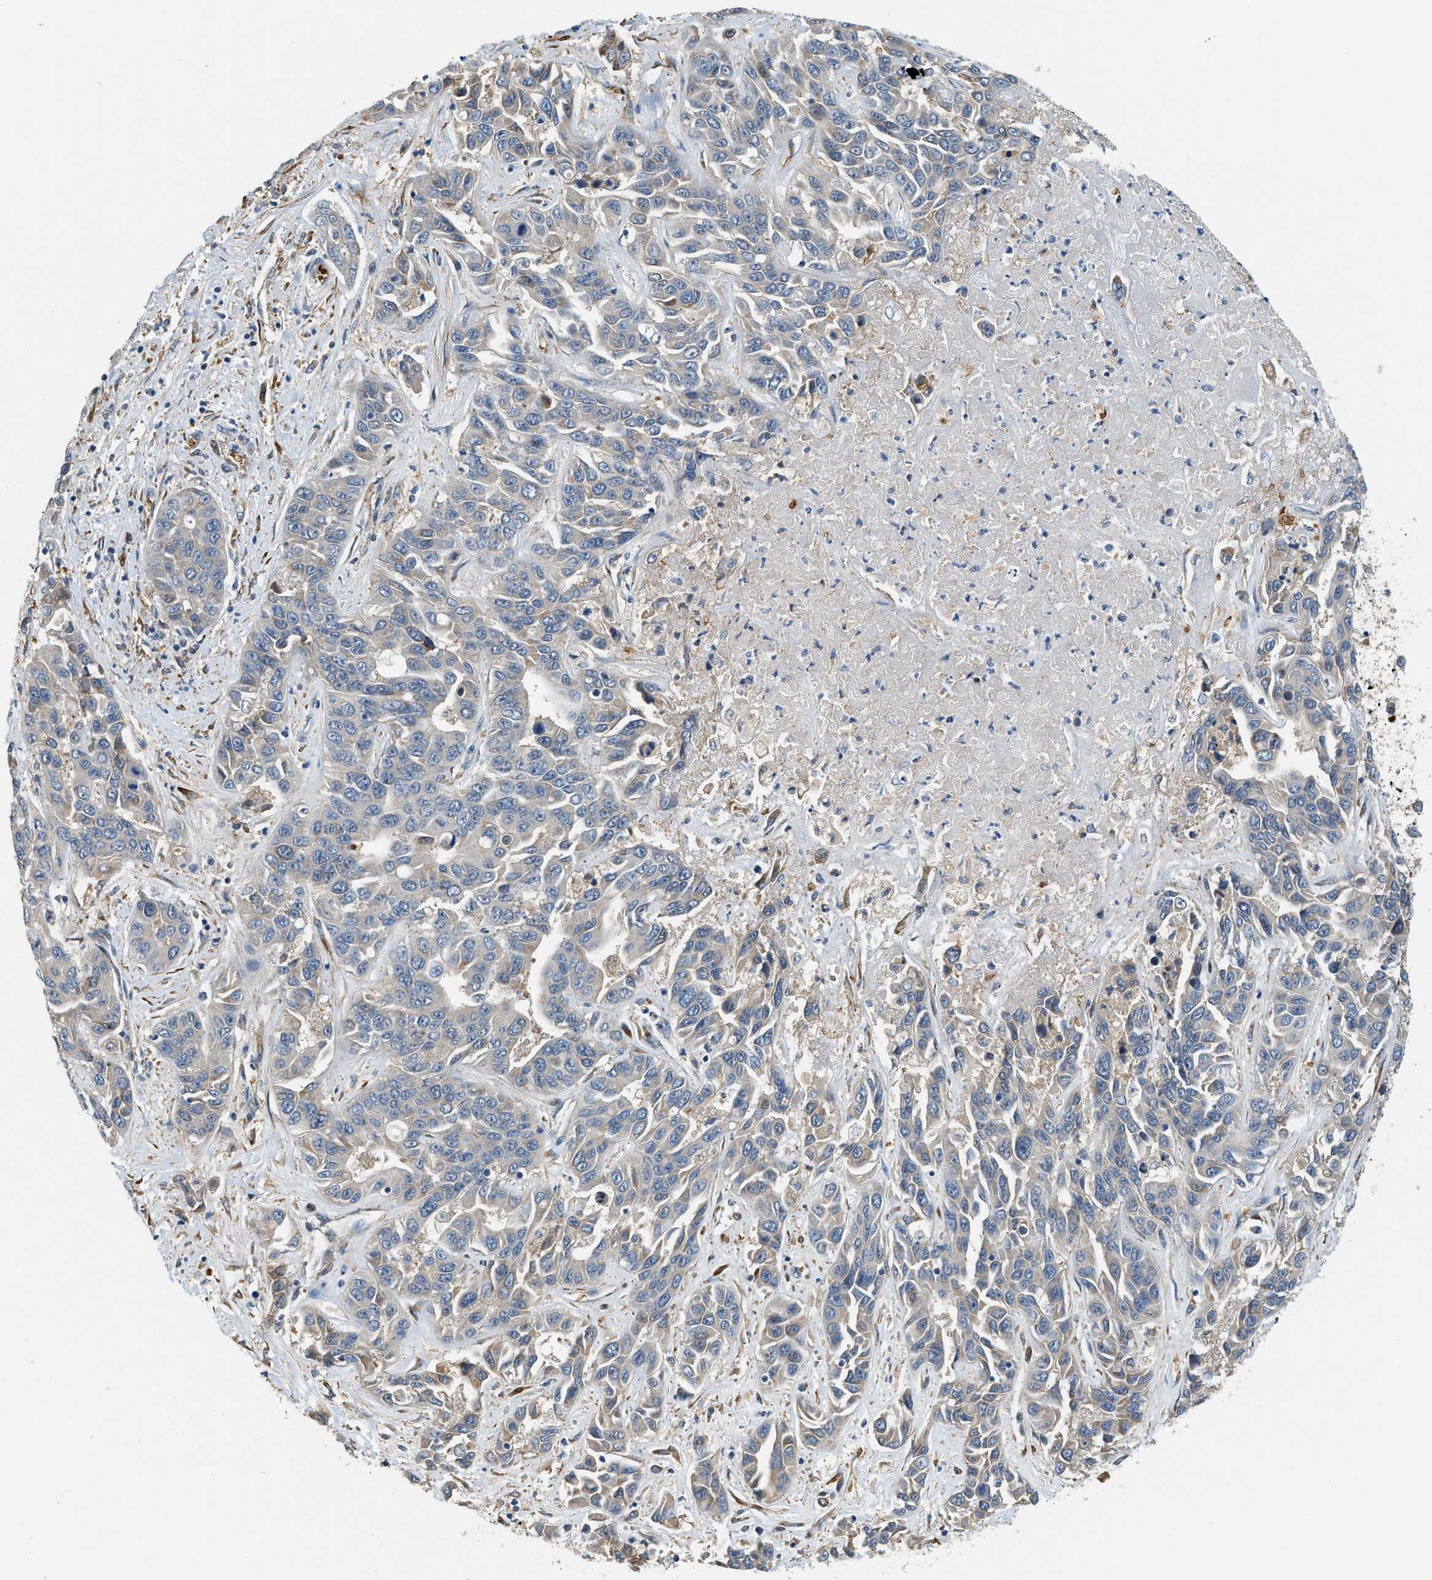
{"staining": {"intensity": "weak", "quantity": "<25%", "location": "cytoplasmic/membranous"}, "tissue": "liver cancer", "cell_type": "Tumor cells", "image_type": "cancer", "snomed": [{"axis": "morphology", "description": "Cholangiocarcinoma"}, {"axis": "topography", "description": "Liver"}], "caption": "A high-resolution micrograph shows immunohistochemistry (IHC) staining of liver cancer, which demonstrates no significant positivity in tumor cells.", "gene": "CYTH2", "patient": {"sex": "female", "age": 52}}